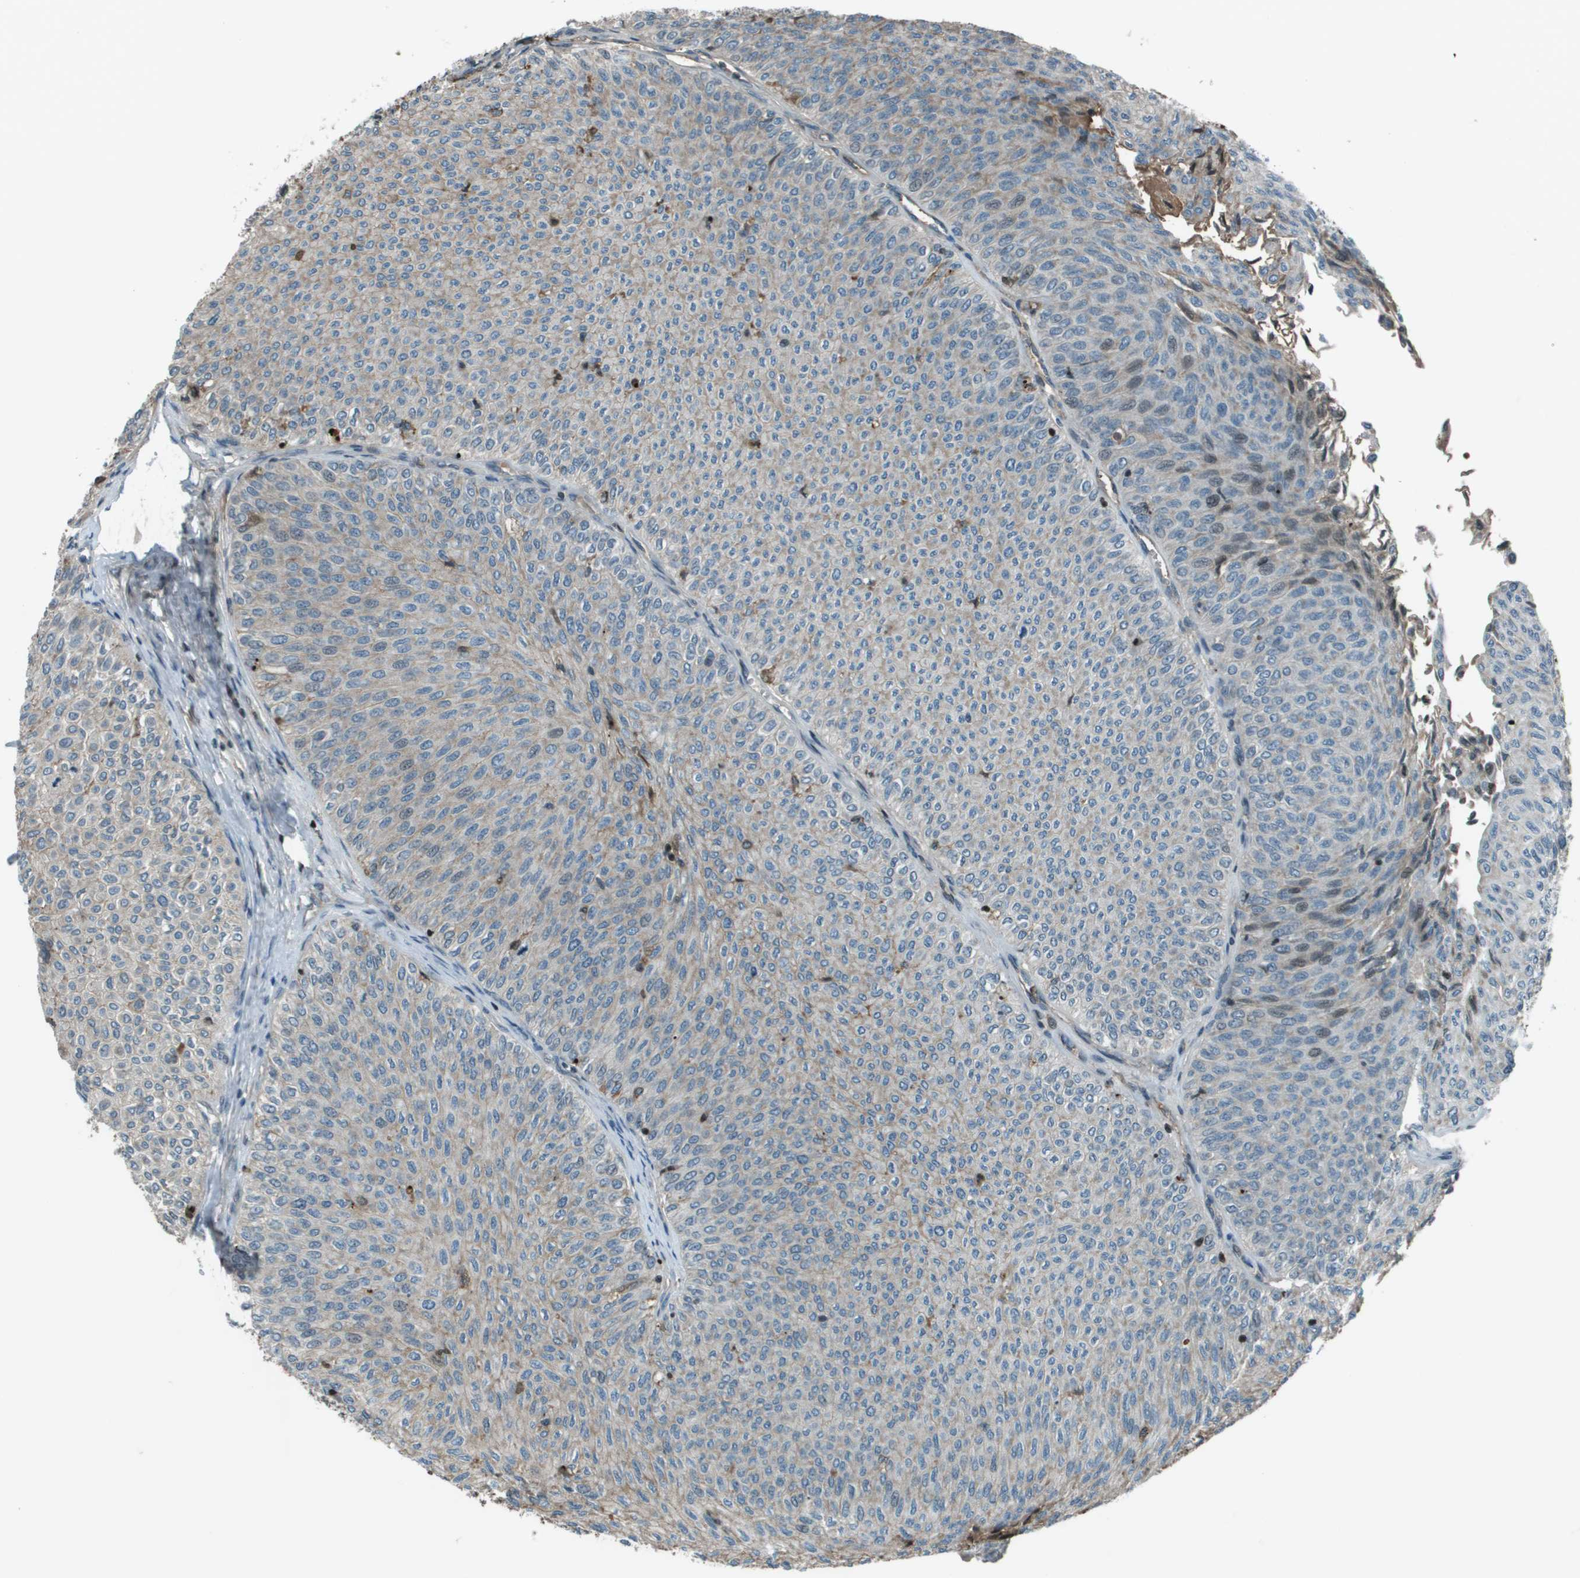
{"staining": {"intensity": "weak", "quantity": "<25%", "location": "cytoplasmic/membranous"}, "tissue": "urothelial cancer", "cell_type": "Tumor cells", "image_type": "cancer", "snomed": [{"axis": "morphology", "description": "Urothelial carcinoma, Low grade"}, {"axis": "topography", "description": "Urinary bladder"}], "caption": "IHC image of neoplastic tissue: human urothelial cancer stained with DAB (3,3'-diaminobenzidine) displays no significant protein expression in tumor cells.", "gene": "CXCL12", "patient": {"sex": "male", "age": 78}}